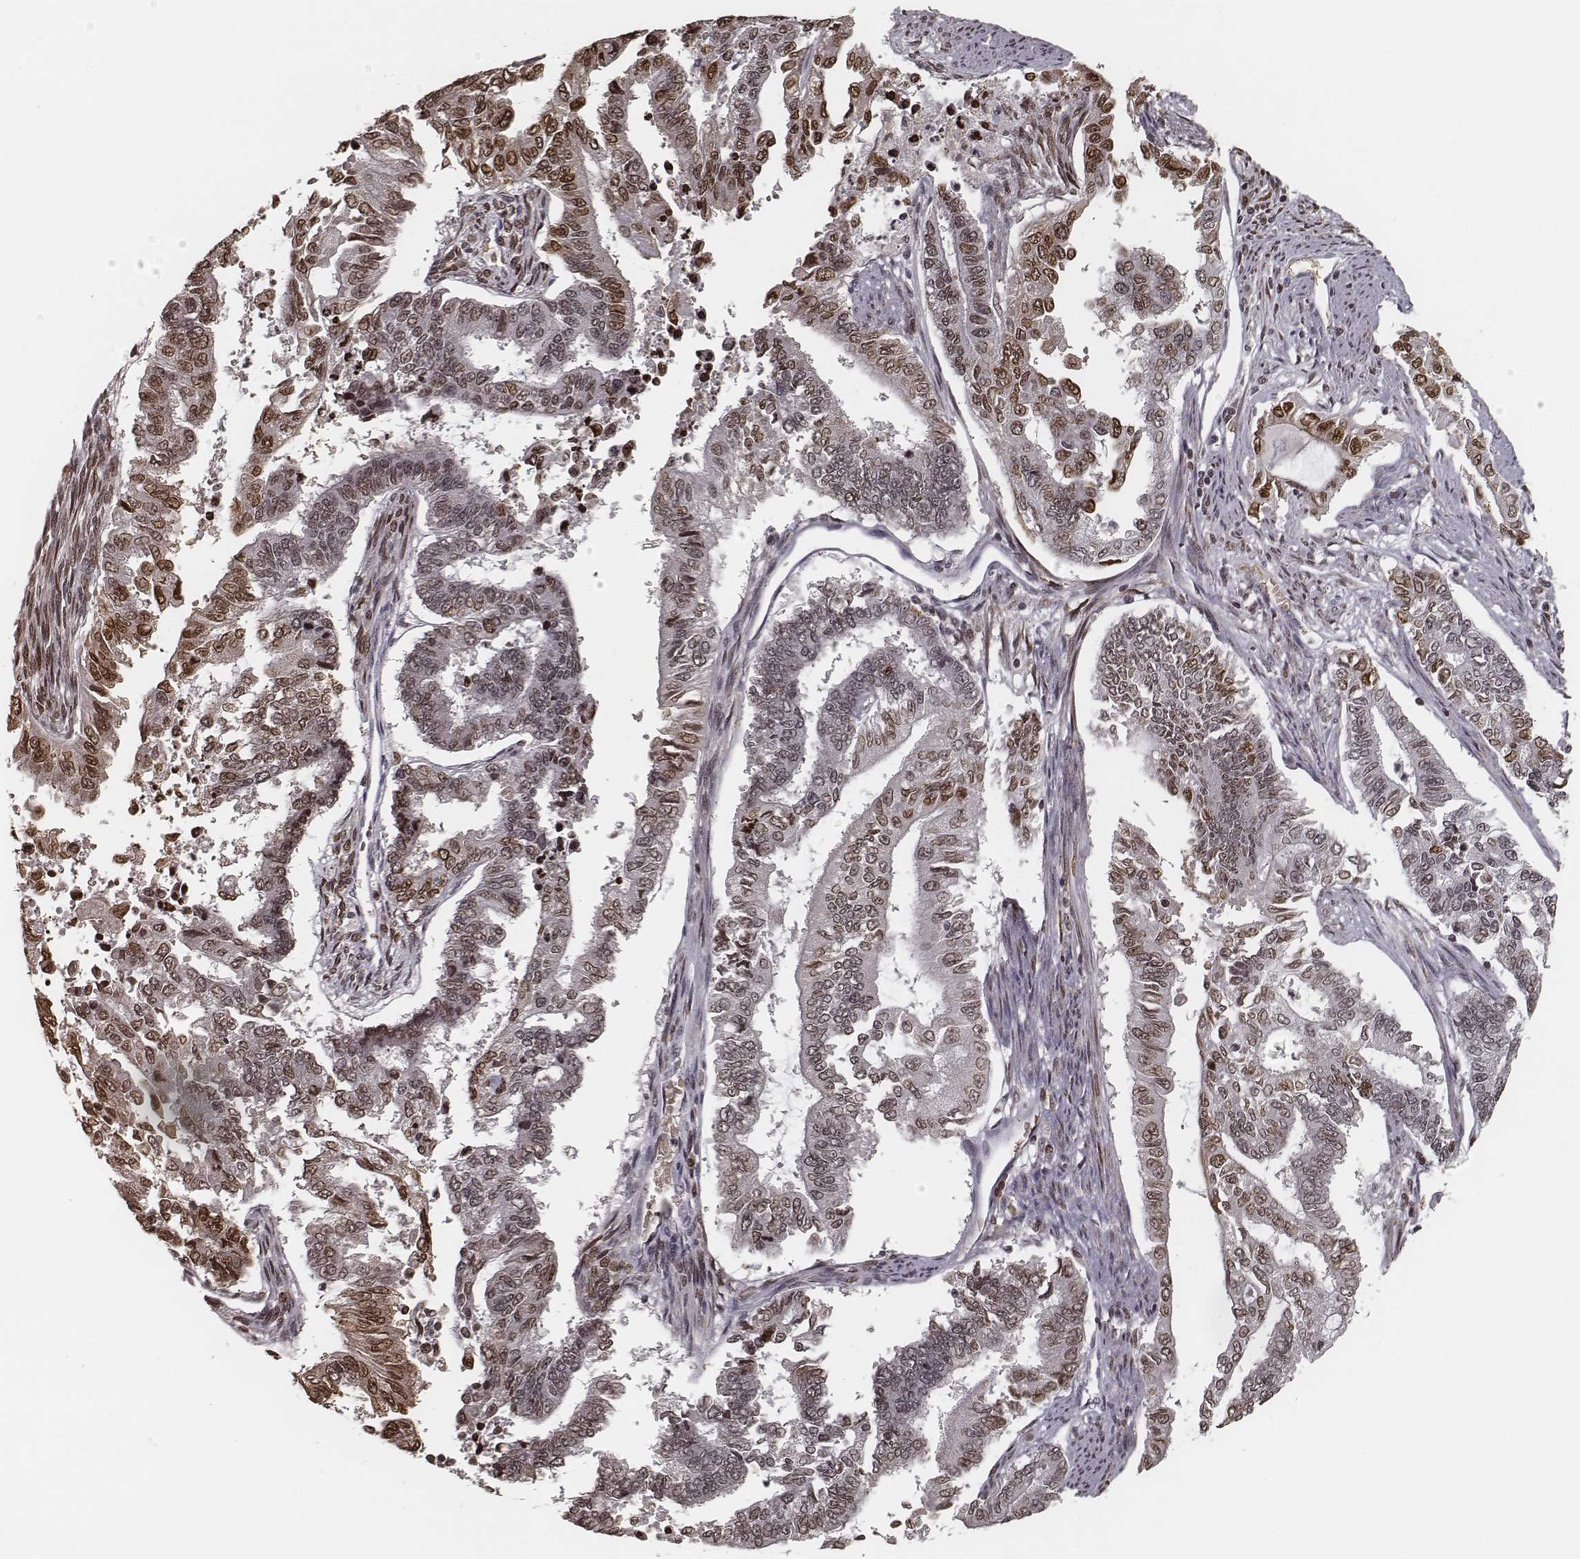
{"staining": {"intensity": "moderate", "quantity": ">75%", "location": "nuclear"}, "tissue": "endometrial cancer", "cell_type": "Tumor cells", "image_type": "cancer", "snomed": [{"axis": "morphology", "description": "Adenocarcinoma, NOS"}, {"axis": "topography", "description": "Uterus"}], "caption": "Immunohistochemical staining of human endometrial cancer displays medium levels of moderate nuclear staining in approximately >75% of tumor cells. (IHC, brightfield microscopy, high magnification).", "gene": "HMGA2", "patient": {"sex": "female", "age": 59}}